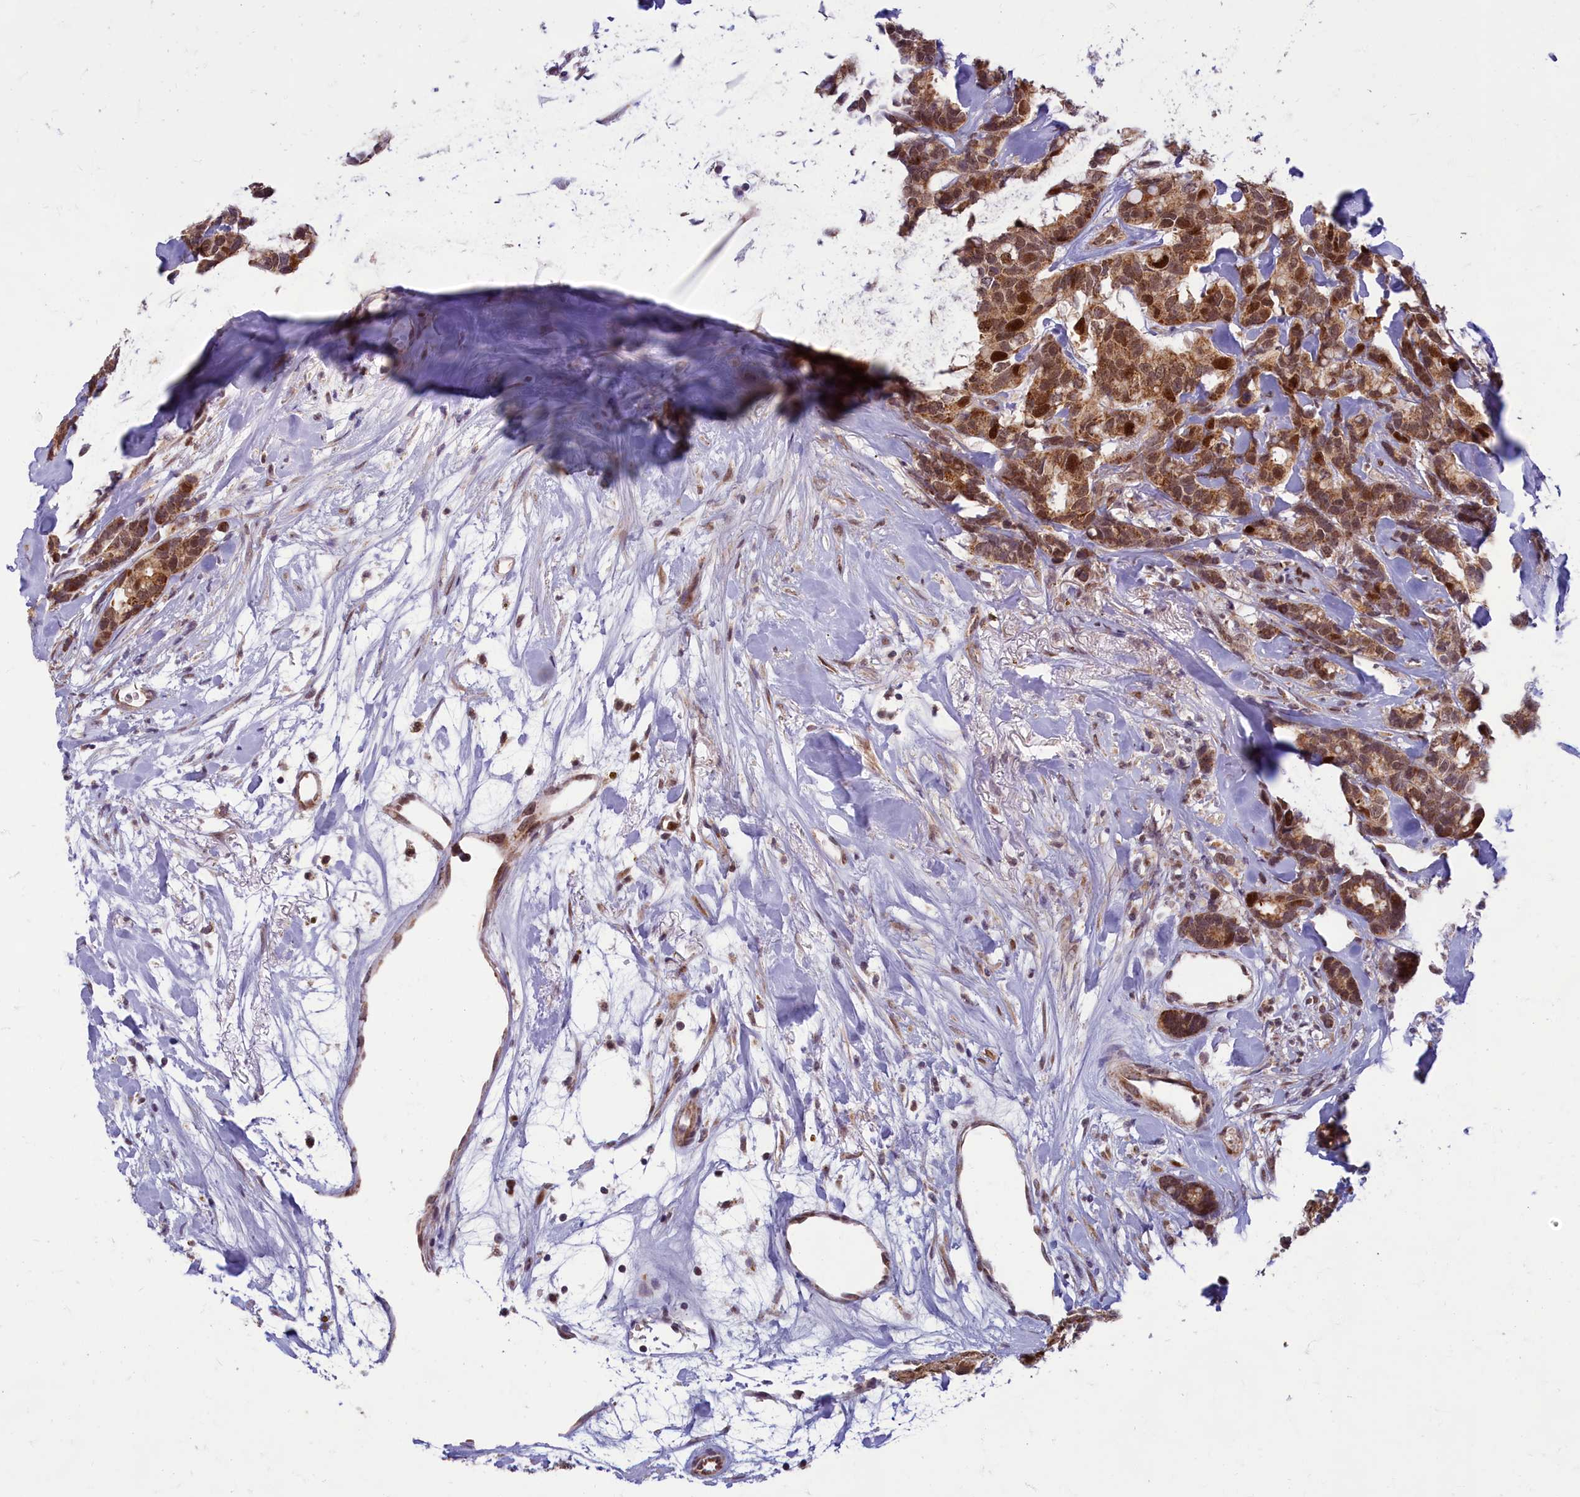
{"staining": {"intensity": "moderate", "quantity": ">75%", "location": "cytoplasmic/membranous,nuclear"}, "tissue": "breast cancer", "cell_type": "Tumor cells", "image_type": "cancer", "snomed": [{"axis": "morphology", "description": "Duct carcinoma"}, {"axis": "topography", "description": "Breast"}], "caption": "Breast infiltrating ductal carcinoma stained with a brown dye displays moderate cytoplasmic/membranous and nuclear positive staining in approximately >75% of tumor cells.", "gene": "EARS2", "patient": {"sex": "female", "age": 87}}